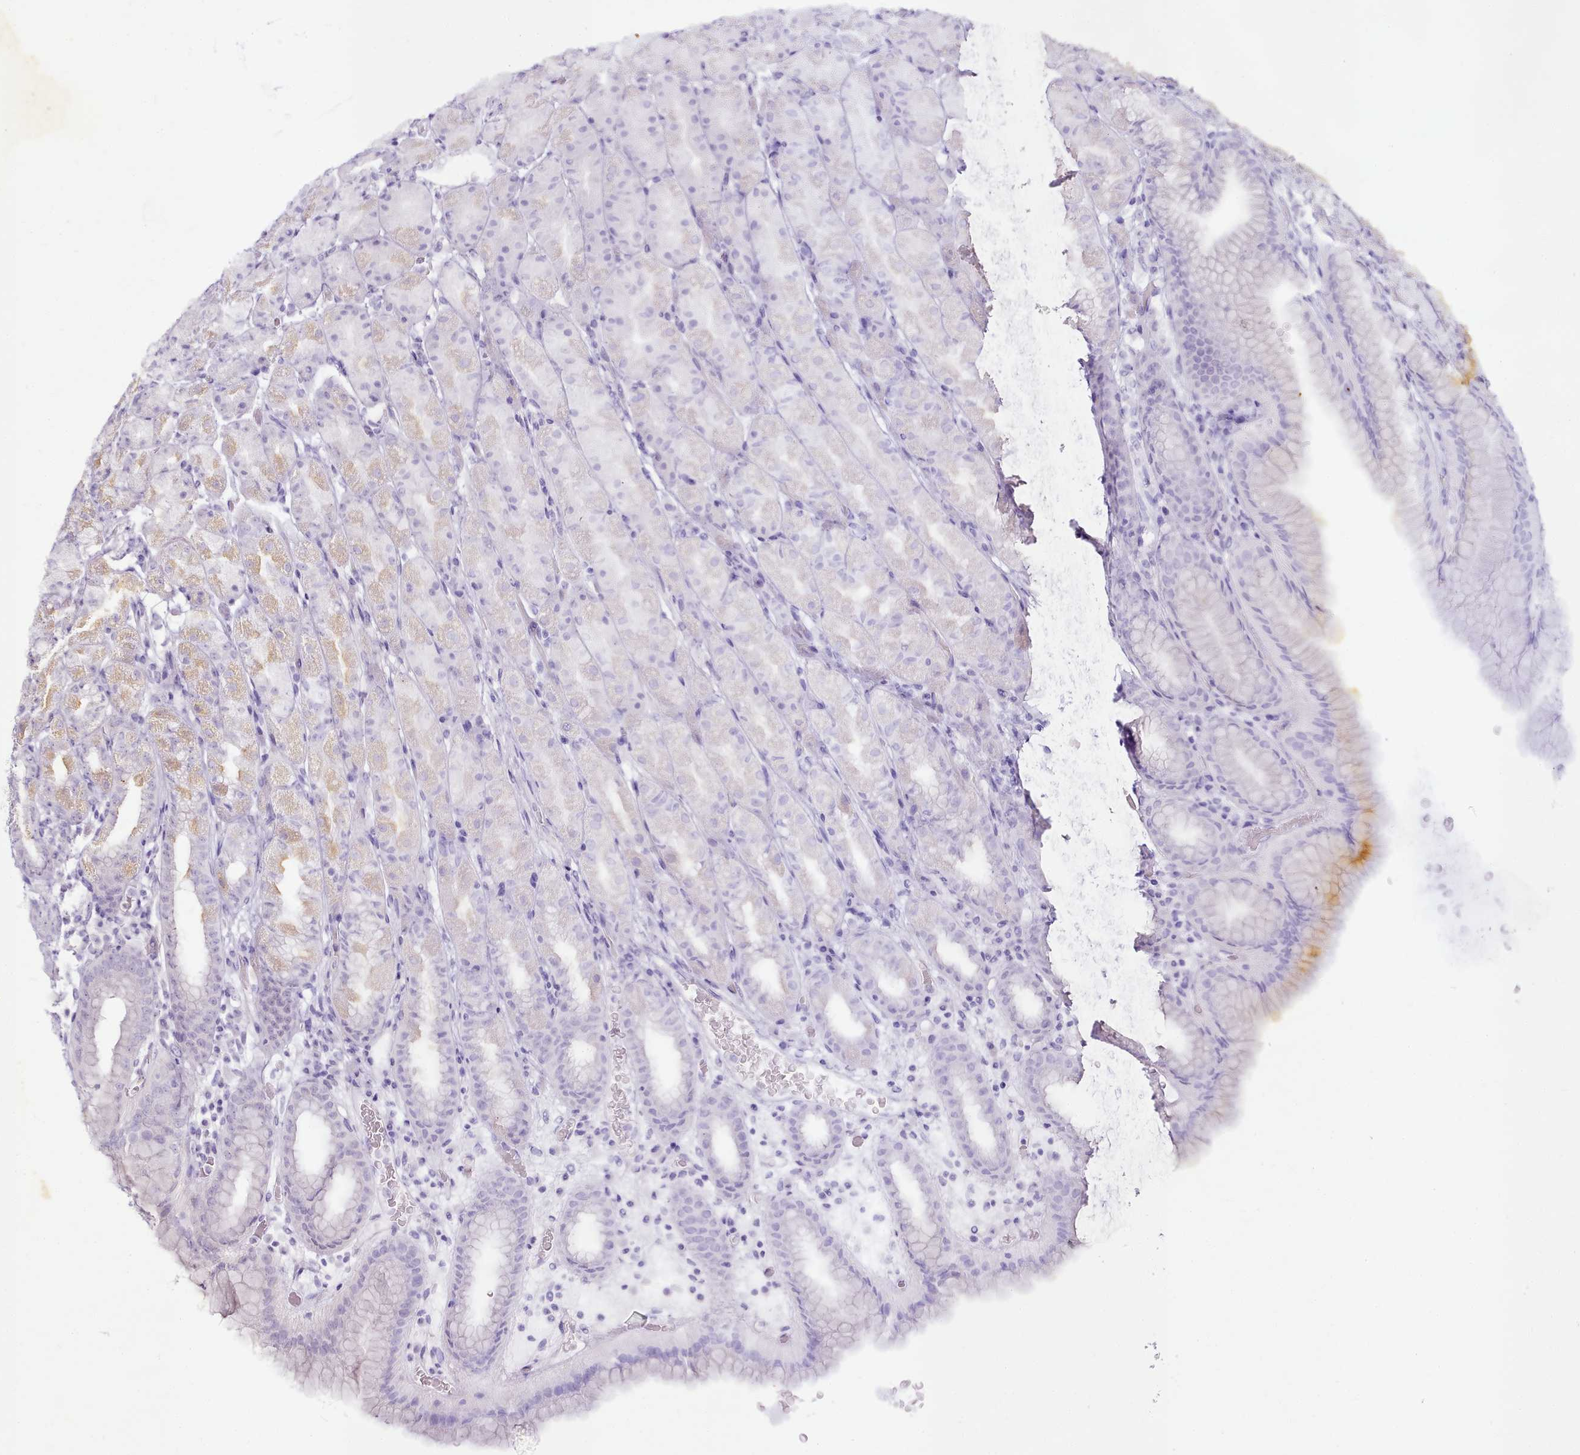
{"staining": {"intensity": "strong", "quantity": "<25%", "location": "cytoplasmic/membranous,nuclear"}, "tissue": "stomach", "cell_type": "Glandular cells", "image_type": "normal", "snomed": [{"axis": "morphology", "description": "Normal tissue, NOS"}, {"axis": "topography", "description": "Stomach, upper"}], "caption": "An IHC micrograph of unremarkable tissue is shown. Protein staining in brown highlights strong cytoplasmic/membranous,nuclear positivity in stomach within glandular cells. Using DAB (3,3'-diaminobenzidine) (brown) and hematoxylin (blue) stains, captured at high magnification using brightfield microscopy.", "gene": "SYT15B", "patient": {"sex": "male", "age": 68}}